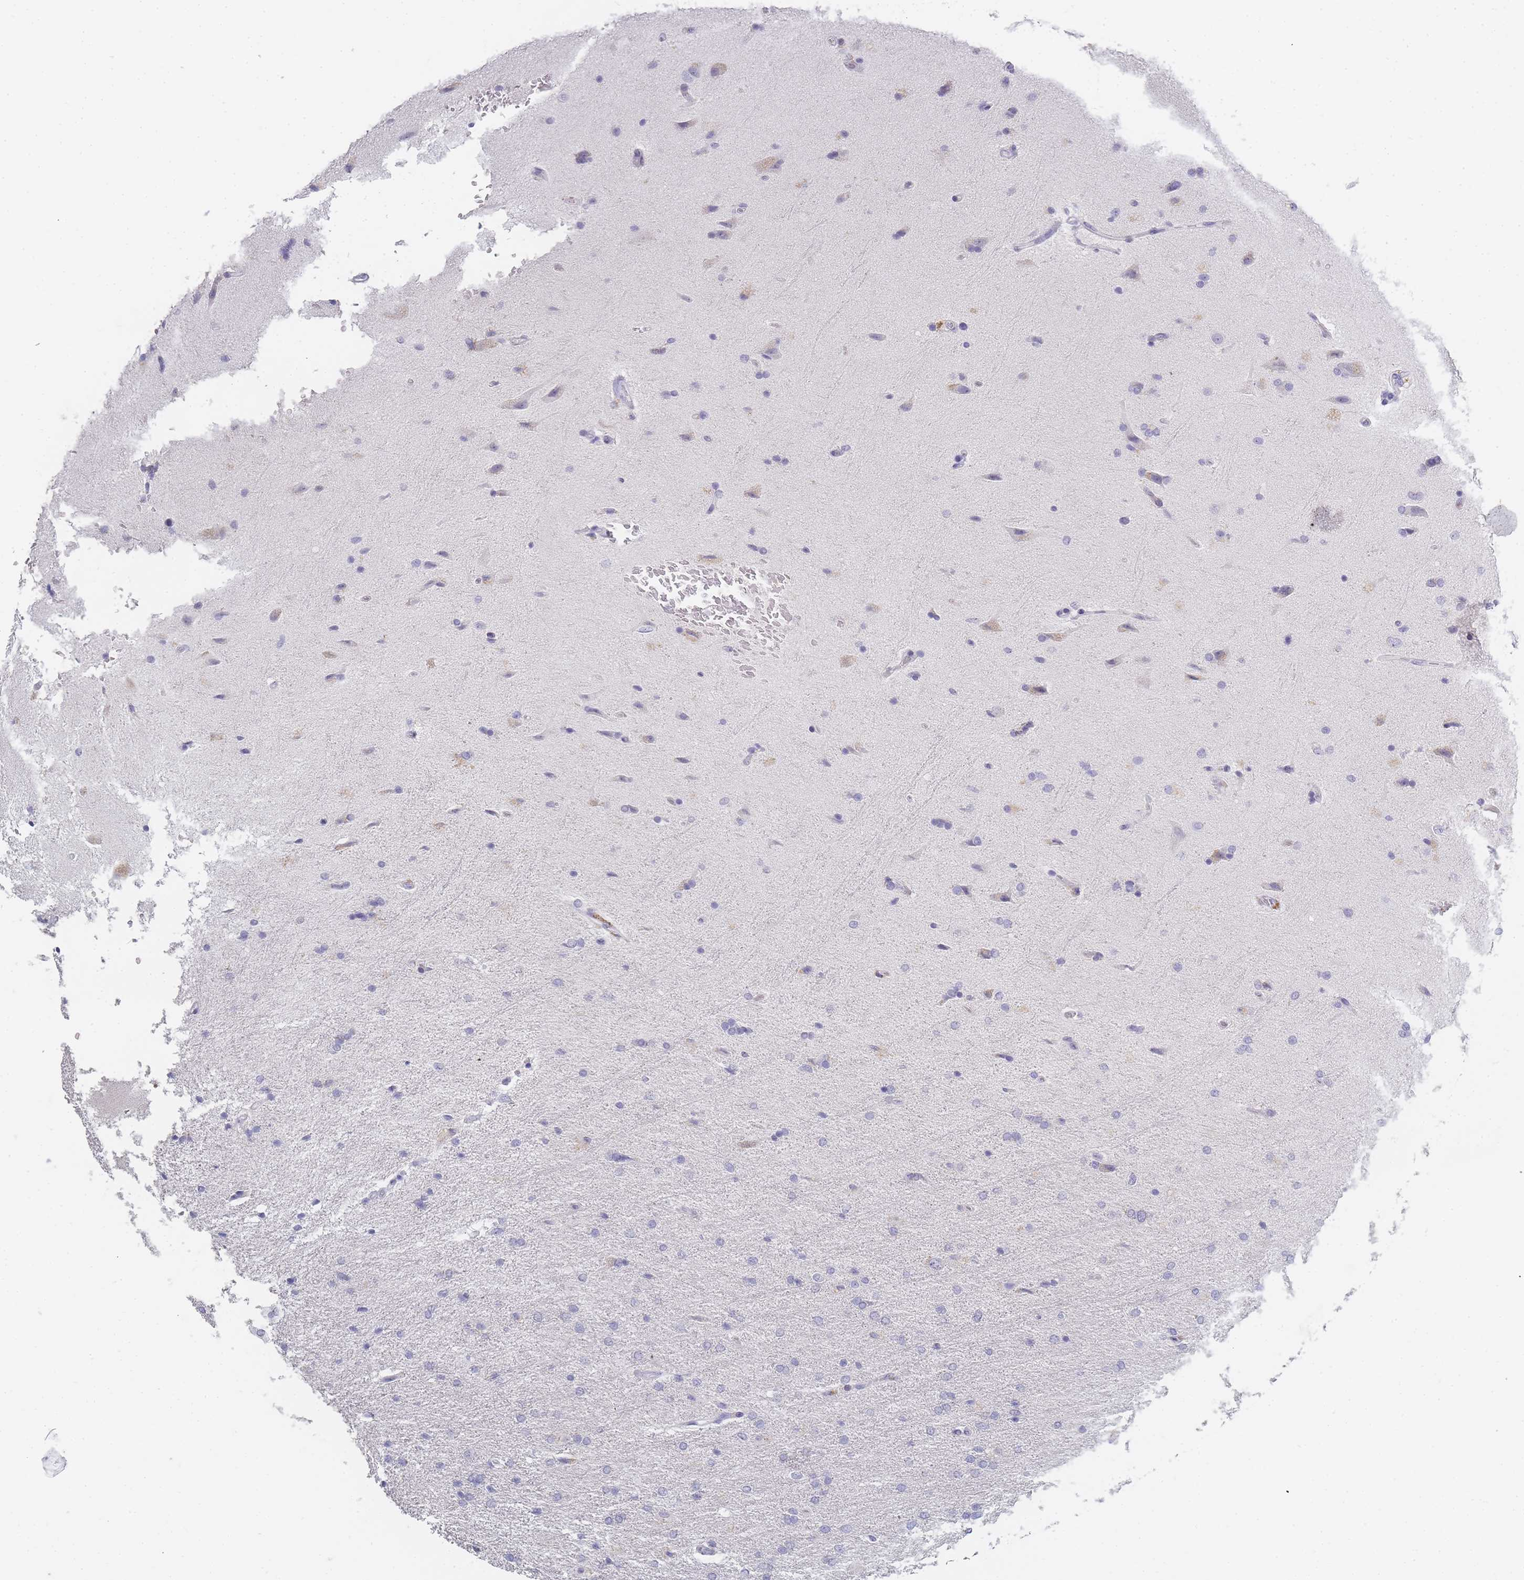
{"staining": {"intensity": "negative", "quantity": "none", "location": "none"}, "tissue": "glioma", "cell_type": "Tumor cells", "image_type": "cancer", "snomed": [{"axis": "morphology", "description": "Glioma, malignant, High grade"}, {"axis": "topography", "description": "Brain"}], "caption": "Immunohistochemistry (IHC) of human malignant glioma (high-grade) demonstrates no expression in tumor cells.", "gene": "INS", "patient": {"sex": "male", "age": 72}}